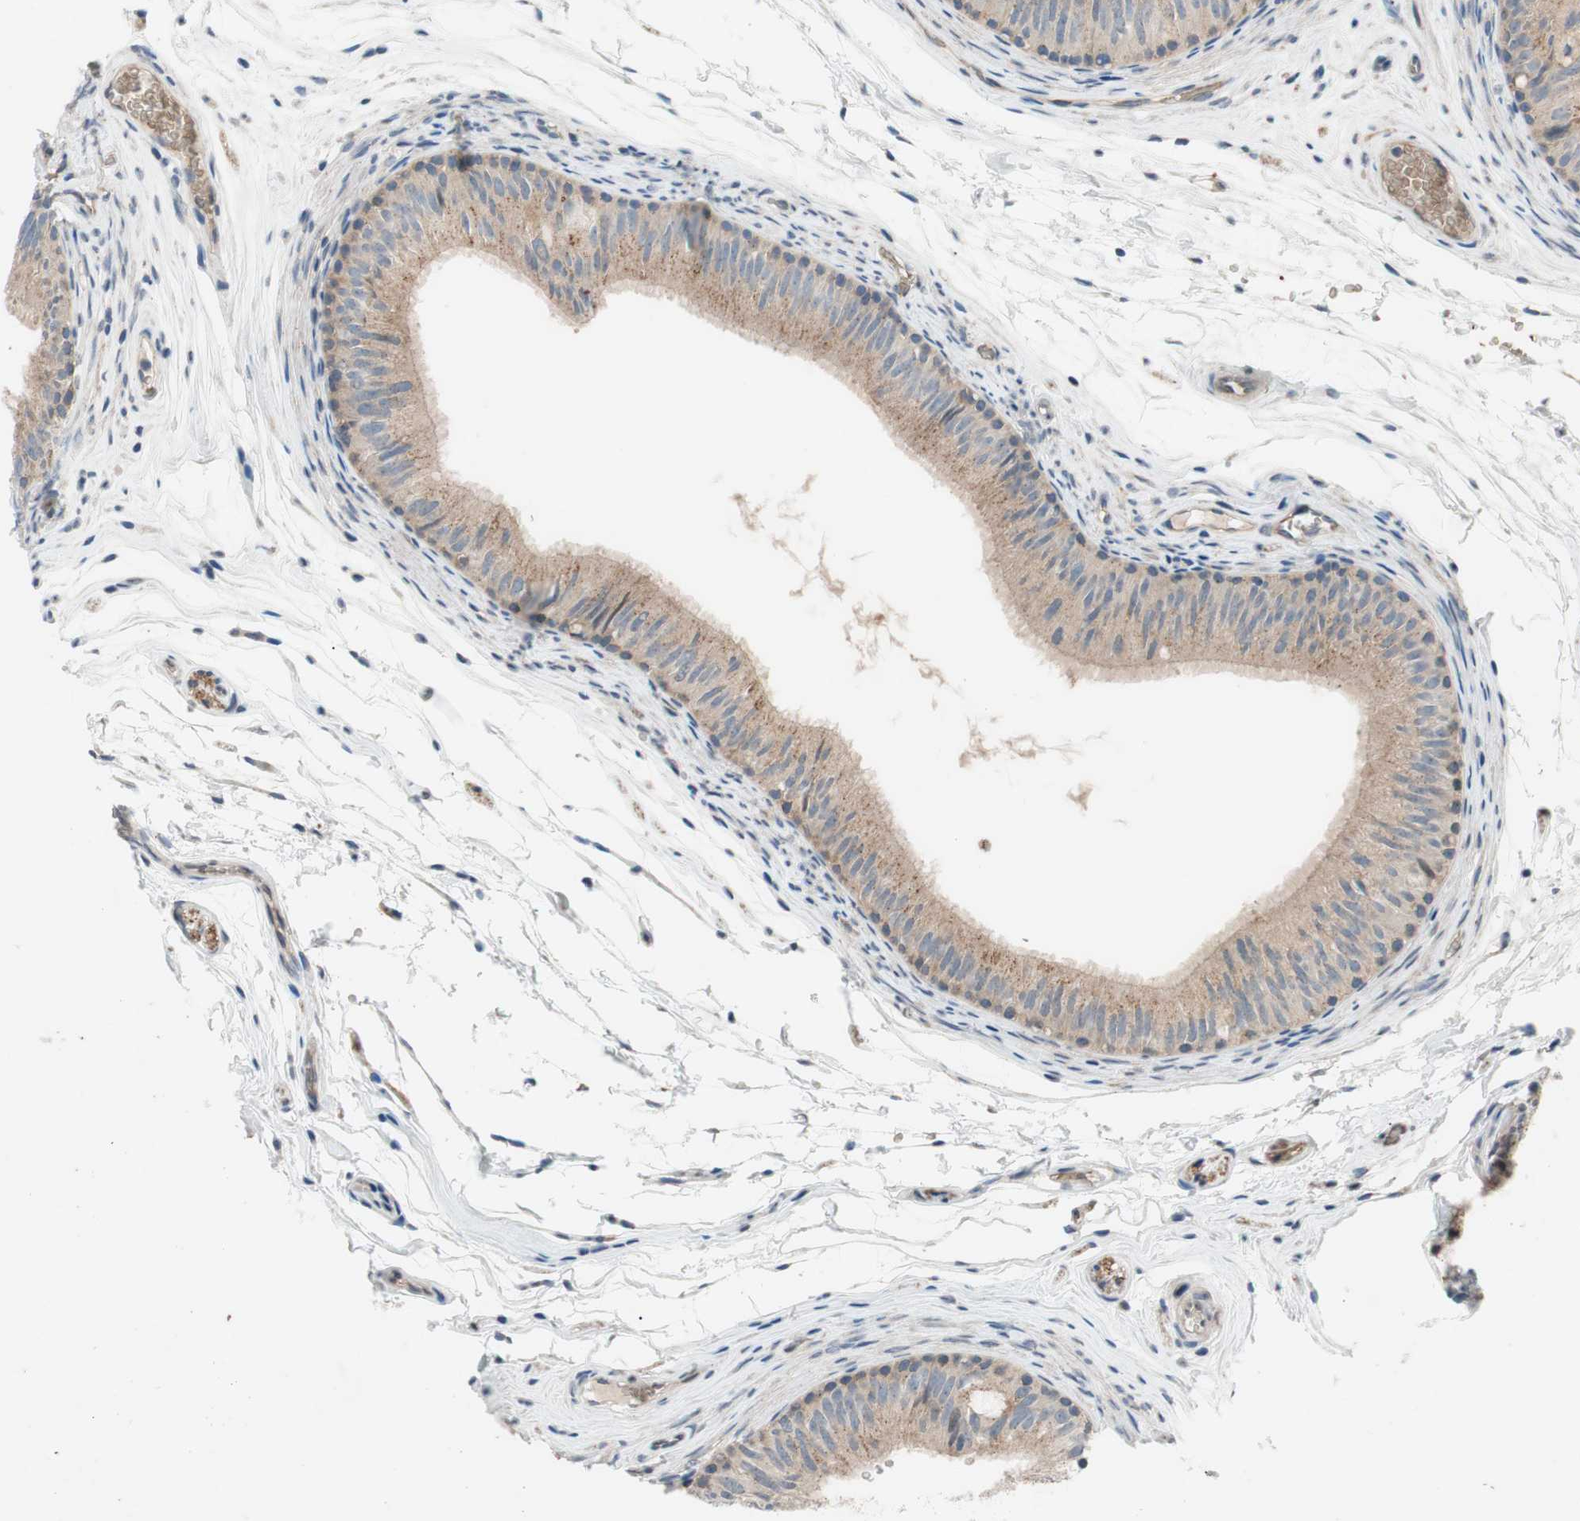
{"staining": {"intensity": "weak", "quantity": ">75%", "location": "cytoplasmic/membranous"}, "tissue": "epididymis", "cell_type": "Glandular cells", "image_type": "normal", "snomed": [{"axis": "morphology", "description": "Normal tissue, NOS"}, {"axis": "topography", "description": "Epididymis"}], "caption": "Immunohistochemistry of benign epididymis exhibits low levels of weak cytoplasmic/membranous expression in approximately >75% of glandular cells.", "gene": "ADD2", "patient": {"sex": "male", "age": 36}}